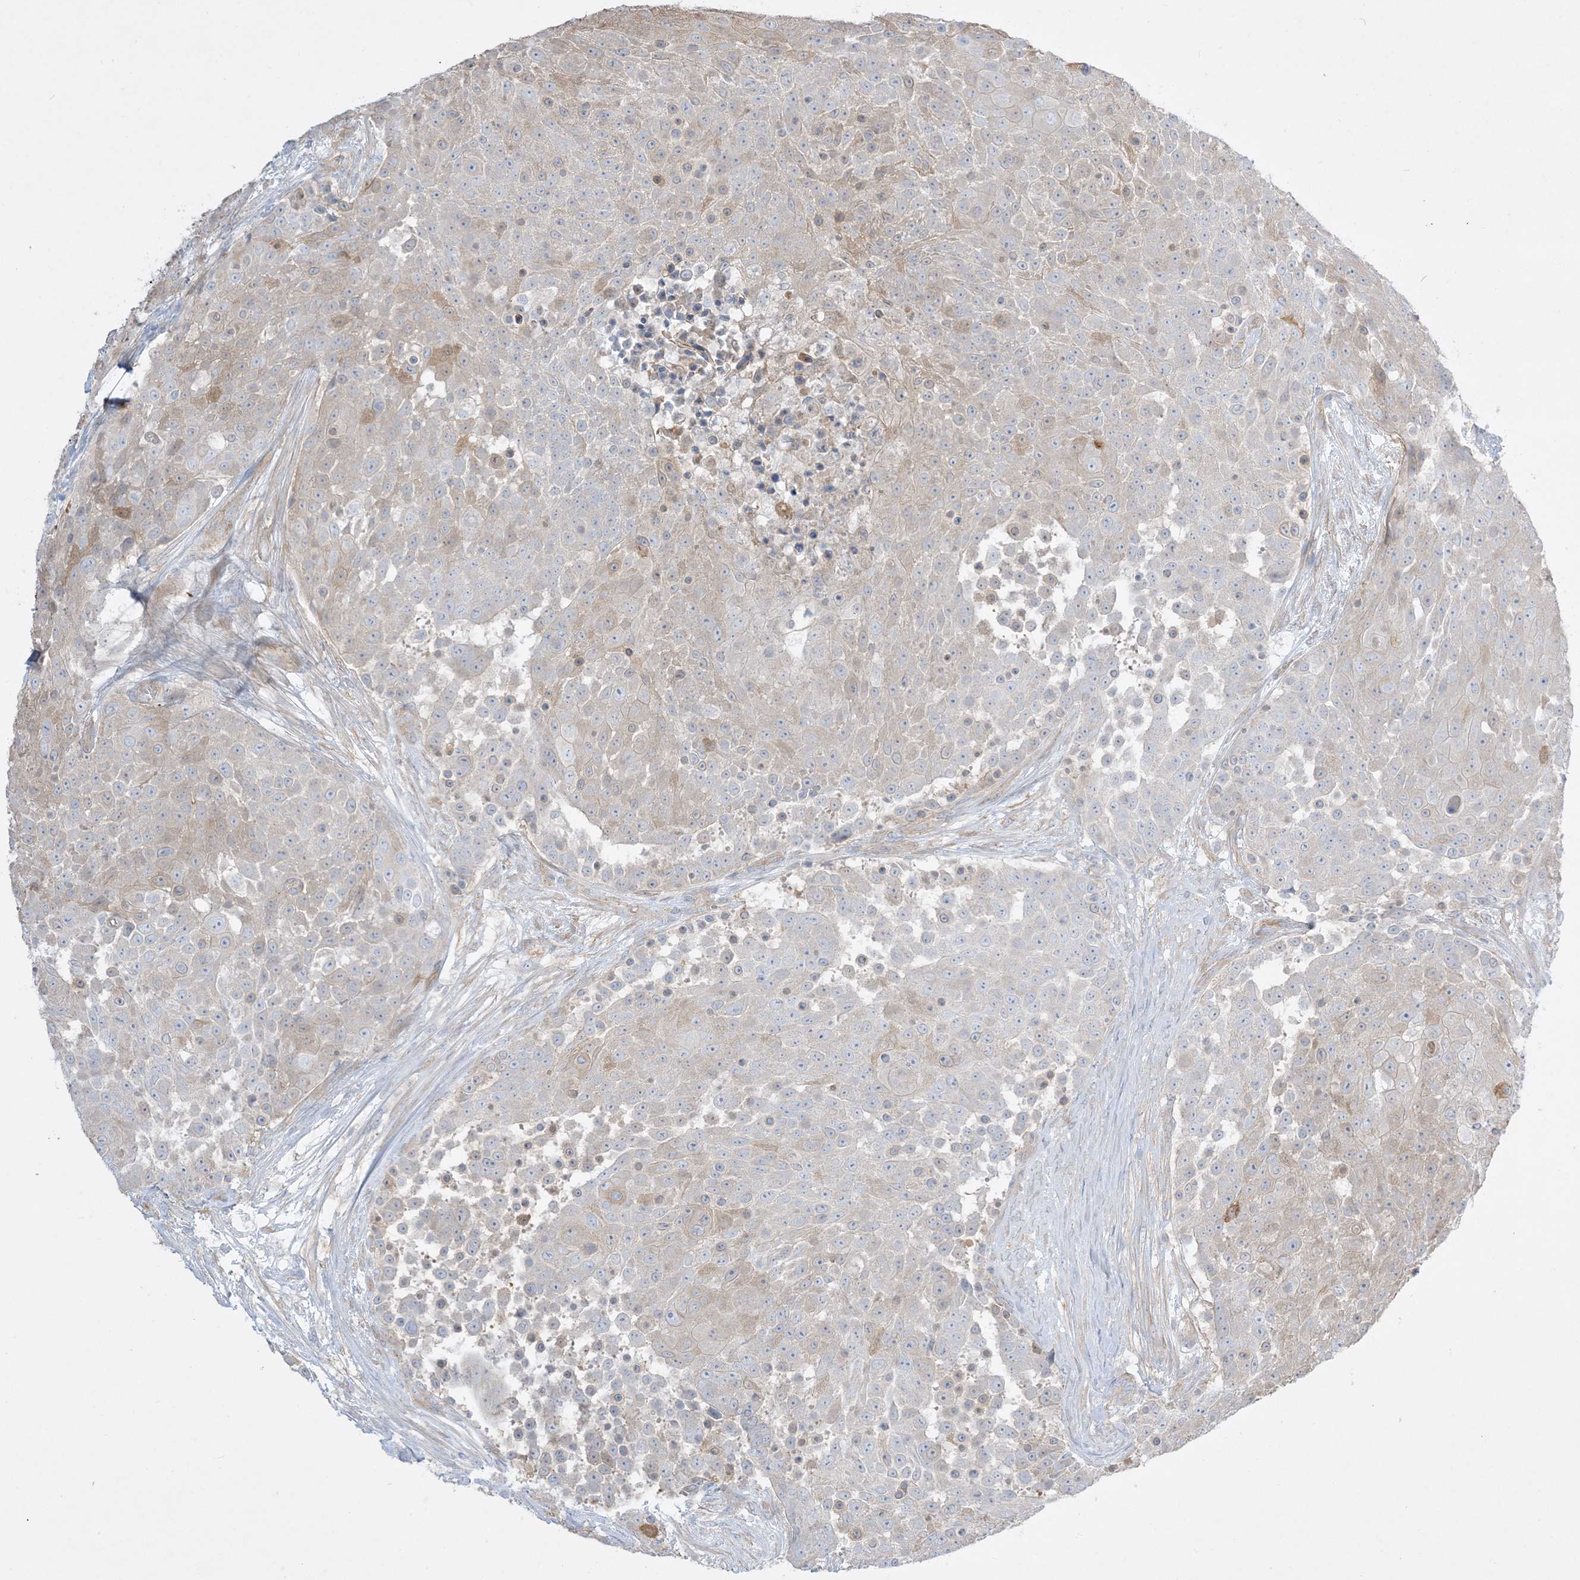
{"staining": {"intensity": "weak", "quantity": "<25%", "location": "cytoplasmic/membranous"}, "tissue": "urothelial cancer", "cell_type": "Tumor cells", "image_type": "cancer", "snomed": [{"axis": "morphology", "description": "Urothelial carcinoma, High grade"}, {"axis": "topography", "description": "Urinary bladder"}], "caption": "Tumor cells show no significant expression in urothelial cancer.", "gene": "ARHGEF9", "patient": {"sex": "female", "age": 63}}